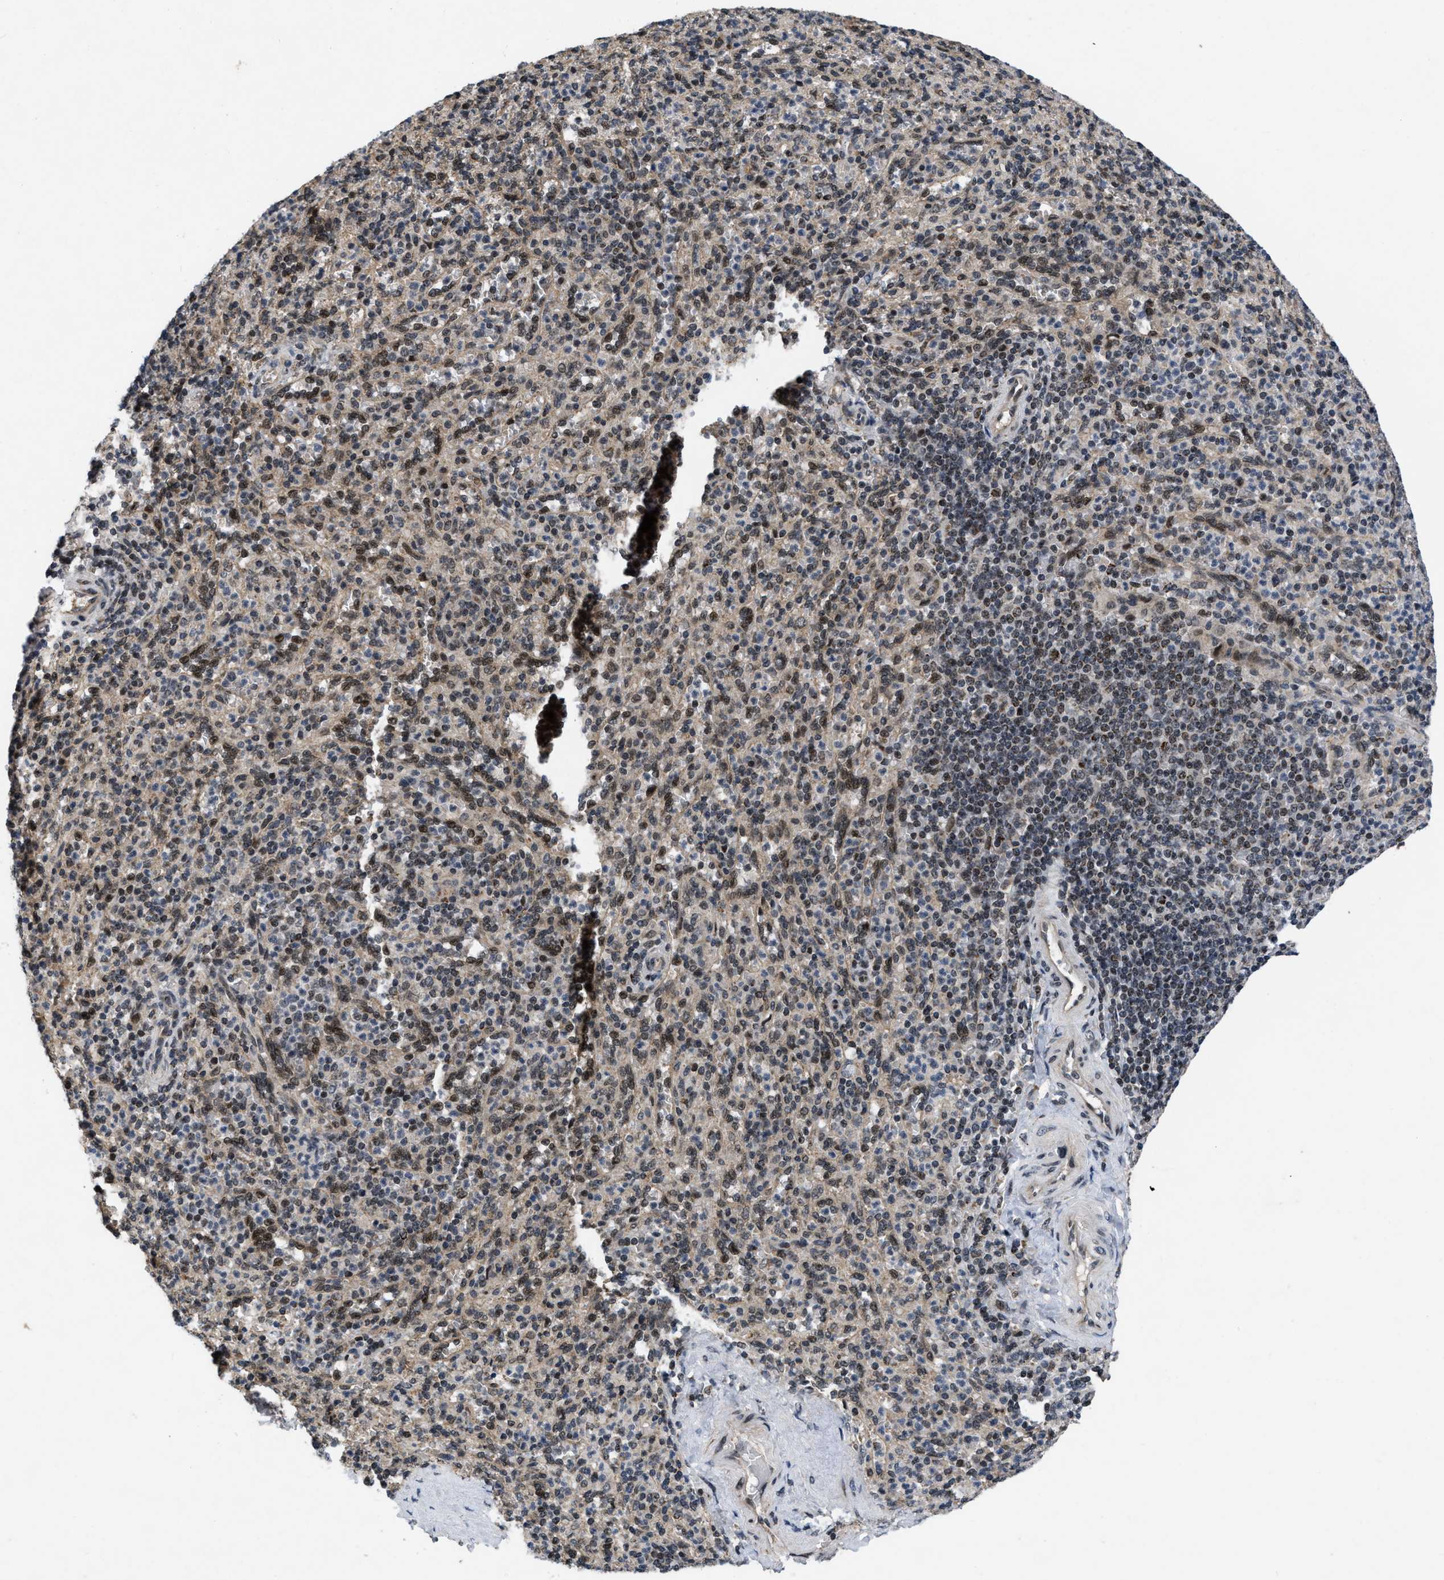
{"staining": {"intensity": "moderate", "quantity": "25%-75%", "location": "cytoplasmic/membranous,nuclear"}, "tissue": "spleen", "cell_type": "Cells in red pulp", "image_type": "normal", "snomed": [{"axis": "morphology", "description": "Normal tissue, NOS"}, {"axis": "topography", "description": "Spleen"}], "caption": "Spleen stained for a protein reveals moderate cytoplasmic/membranous,nuclear positivity in cells in red pulp. The protein of interest is stained brown, and the nuclei are stained in blue (DAB IHC with brightfield microscopy, high magnification).", "gene": "ZNHIT1", "patient": {"sex": "male", "age": 36}}